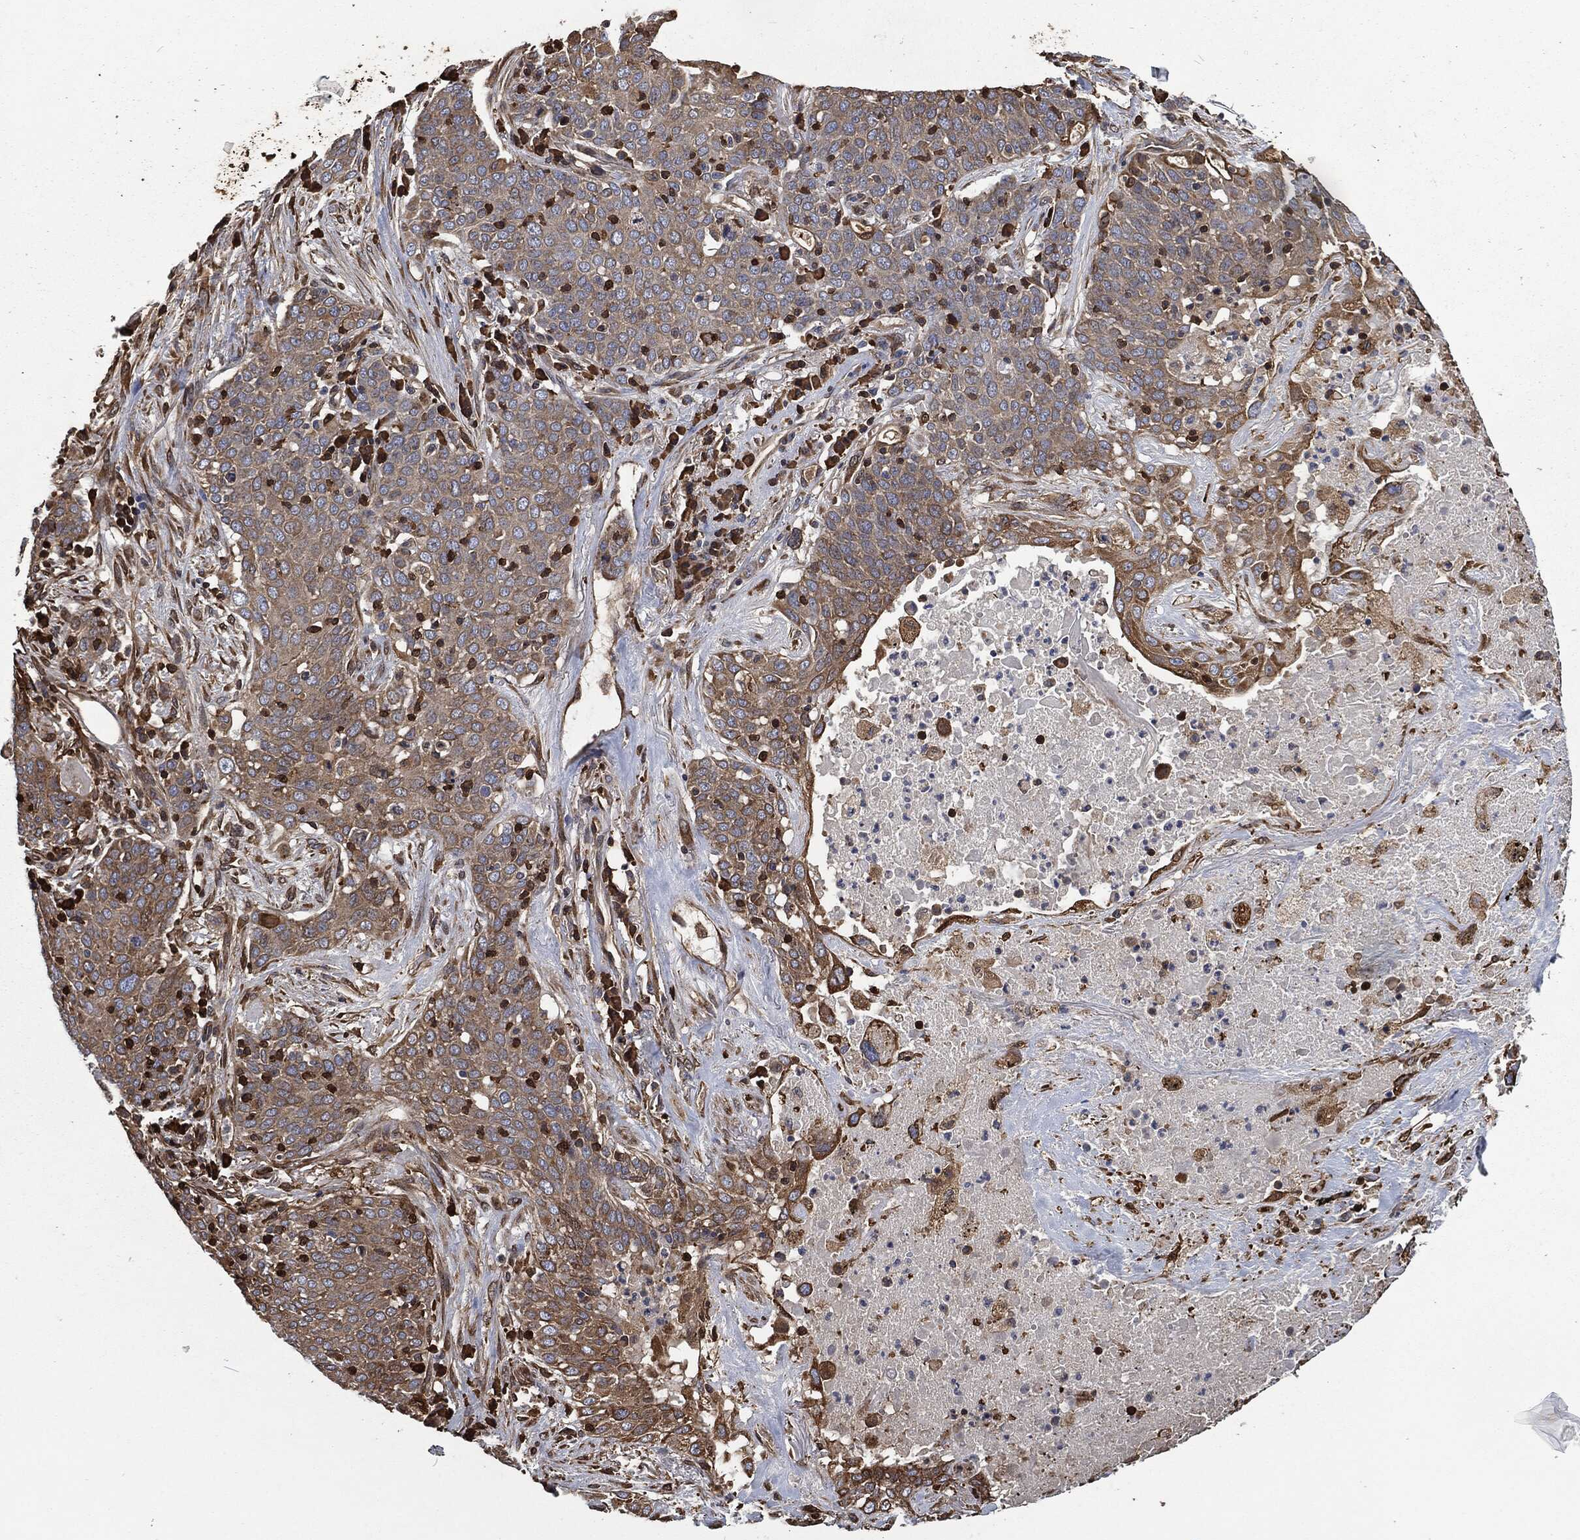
{"staining": {"intensity": "negative", "quantity": "none", "location": "none"}, "tissue": "lung cancer", "cell_type": "Tumor cells", "image_type": "cancer", "snomed": [{"axis": "morphology", "description": "Squamous cell carcinoma, NOS"}, {"axis": "topography", "description": "Lung"}], "caption": "This micrograph is of lung cancer (squamous cell carcinoma) stained with immunohistochemistry to label a protein in brown with the nuclei are counter-stained blue. There is no expression in tumor cells.", "gene": "PRDX4", "patient": {"sex": "male", "age": 82}}